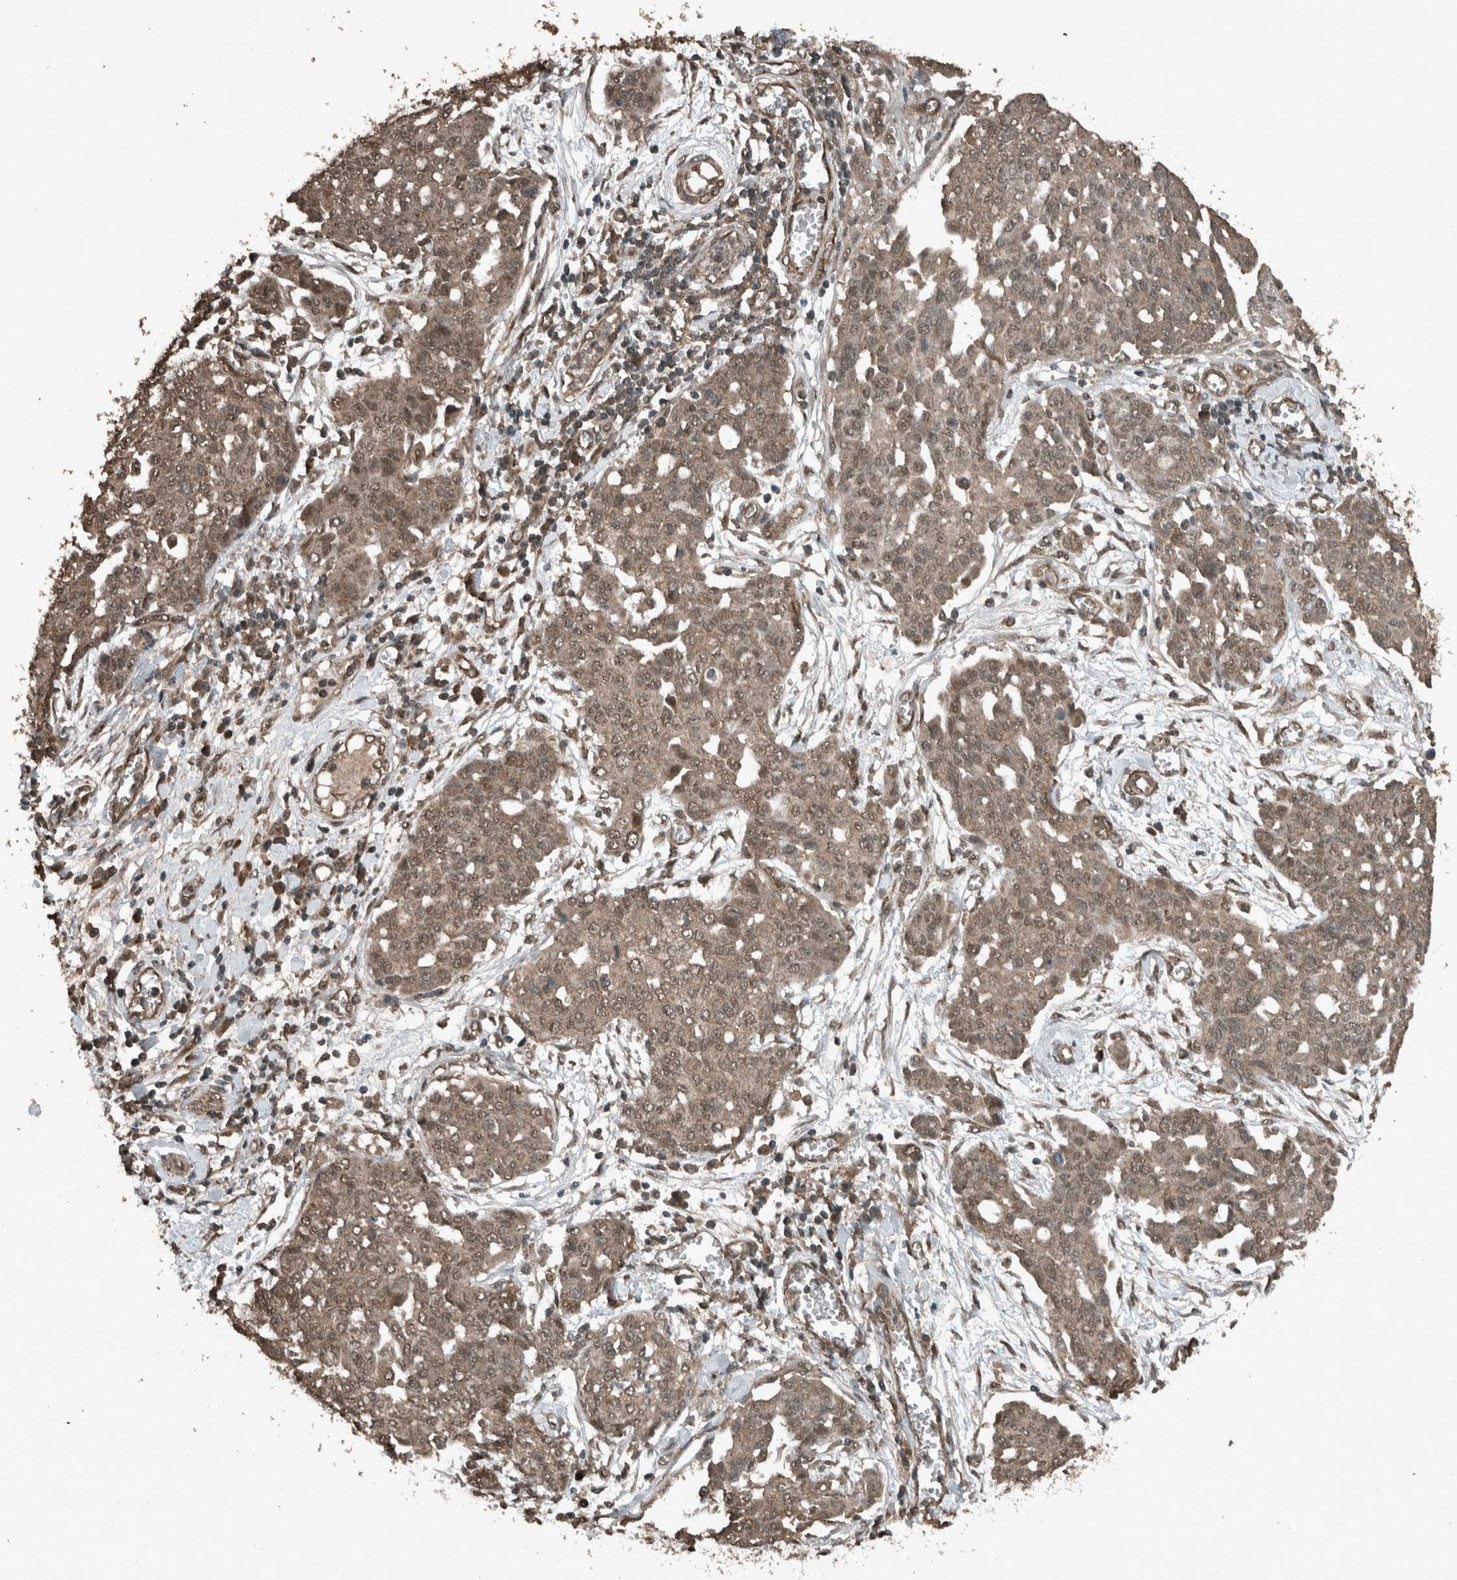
{"staining": {"intensity": "moderate", "quantity": ">75%", "location": "cytoplasmic/membranous,nuclear"}, "tissue": "ovarian cancer", "cell_type": "Tumor cells", "image_type": "cancer", "snomed": [{"axis": "morphology", "description": "Cystadenocarcinoma, serous, NOS"}, {"axis": "topography", "description": "Soft tissue"}, {"axis": "topography", "description": "Ovary"}], "caption": "Immunohistochemistry image of neoplastic tissue: human ovarian cancer (serous cystadenocarcinoma) stained using IHC displays medium levels of moderate protein expression localized specifically in the cytoplasmic/membranous and nuclear of tumor cells, appearing as a cytoplasmic/membranous and nuclear brown color.", "gene": "ARHGEF12", "patient": {"sex": "female", "age": 57}}